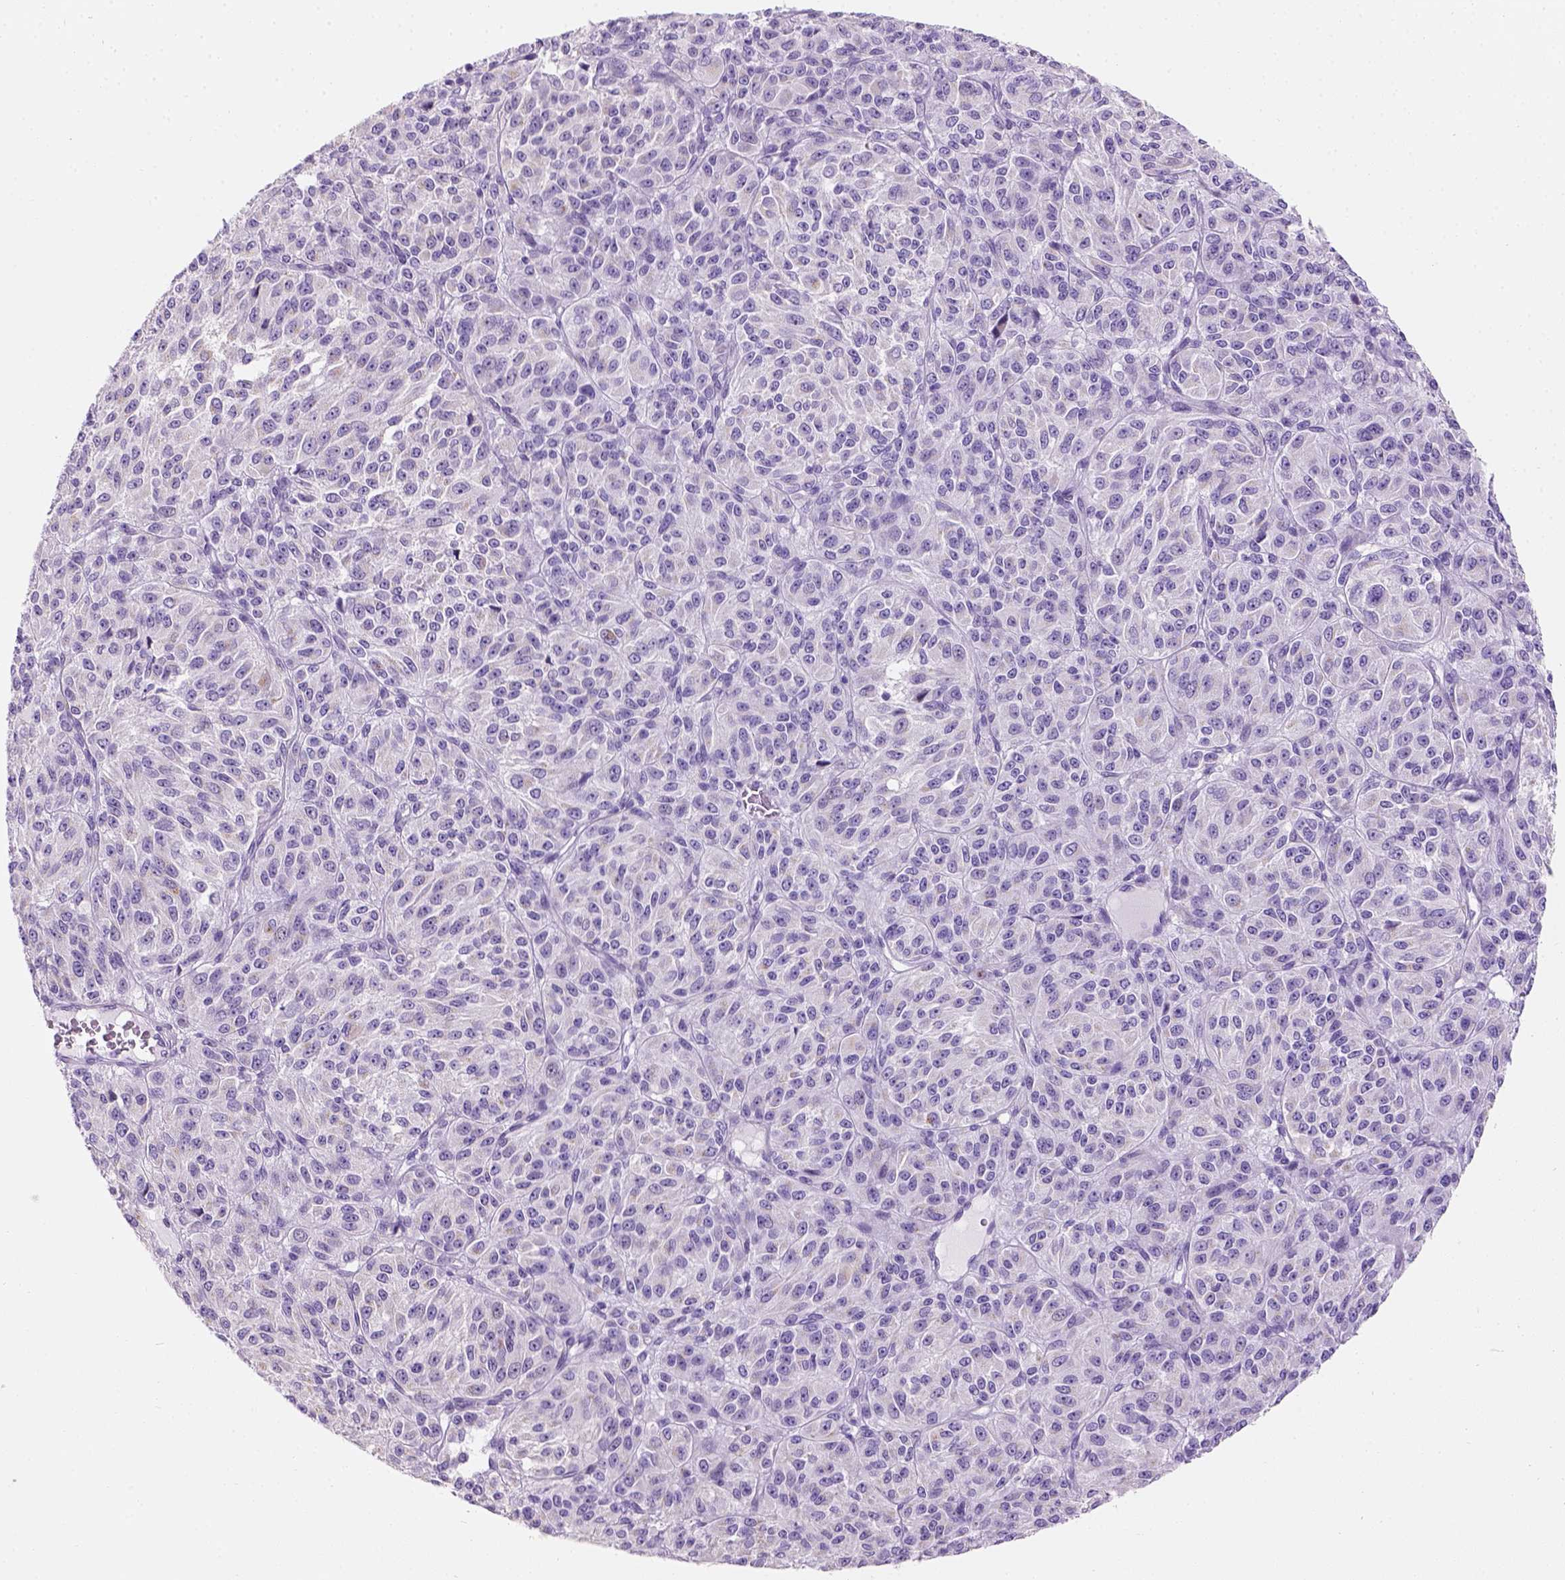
{"staining": {"intensity": "negative", "quantity": "none", "location": "none"}, "tissue": "melanoma", "cell_type": "Tumor cells", "image_type": "cancer", "snomed": [{"axis": "morphology", "description": "Malignant melanoma, Metastatic site"}, {"axis": "topography", "description": "Brain"}], "caption": "An IHC image of malignant melanoma (metastatic site) is shown. There is no staining in tumor cells of malignant melanoma (metastatic site).", "gene": "PHF7", "patient": {"sex": "female", "age": 56}}